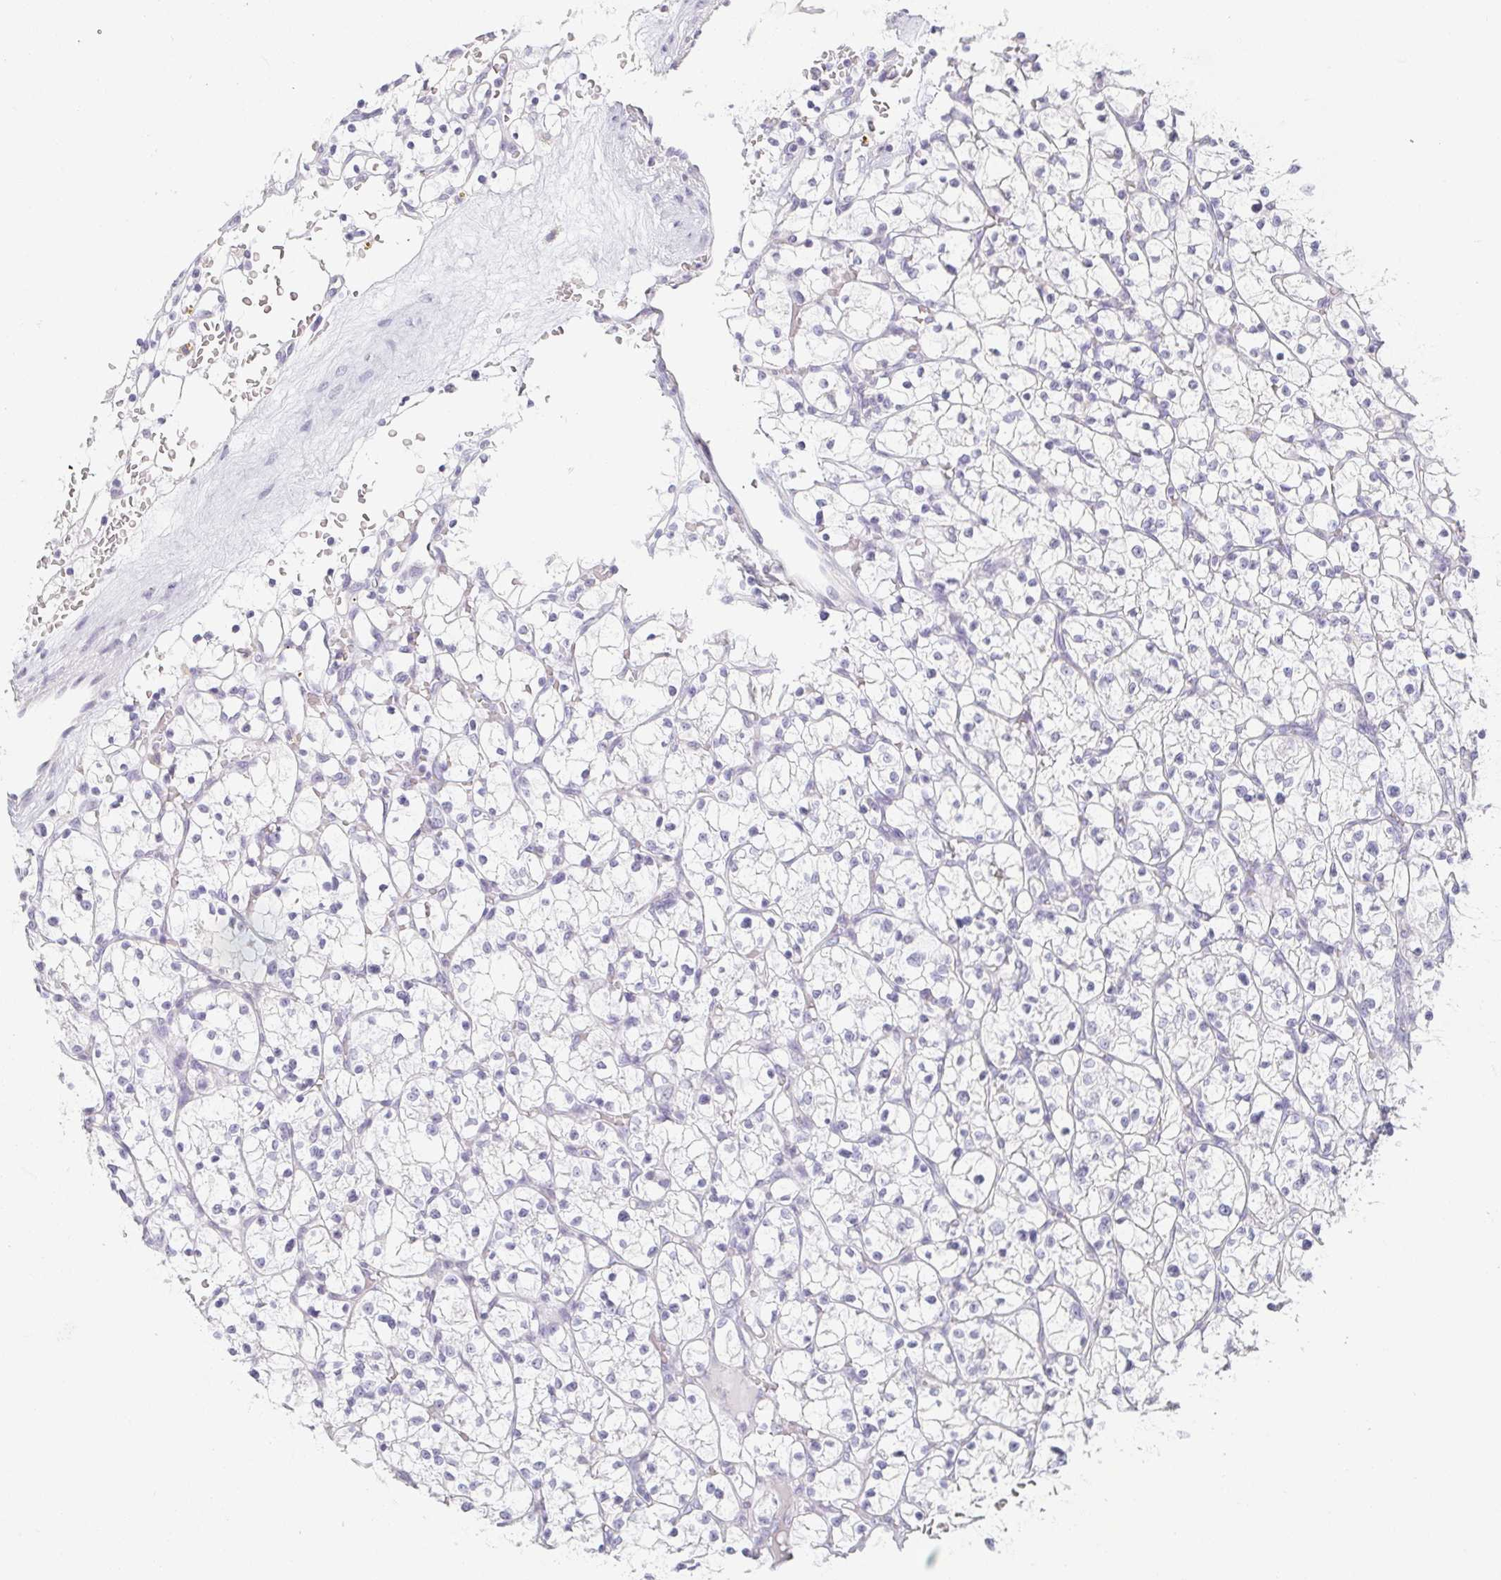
{"staining": {"intensity": "negative", "quantity": "none", "location": "none"}, "tissue": "renal cancer", "cell_type": "Tumor cells", "image_type": "cancer", "snomed": [{"axis": "morphology", "description": "Adenocarcinoma, NOS"}, {"axis": "topography", "description": "Kidney"}], "caption": "Immunohistochemistry (IHC) micrograph of human renal cancer stained for a protein (brown), which reveals no staining in tumor cells.", "gene": "PRR27", "patient": {"sex": "female", "age": 64}}